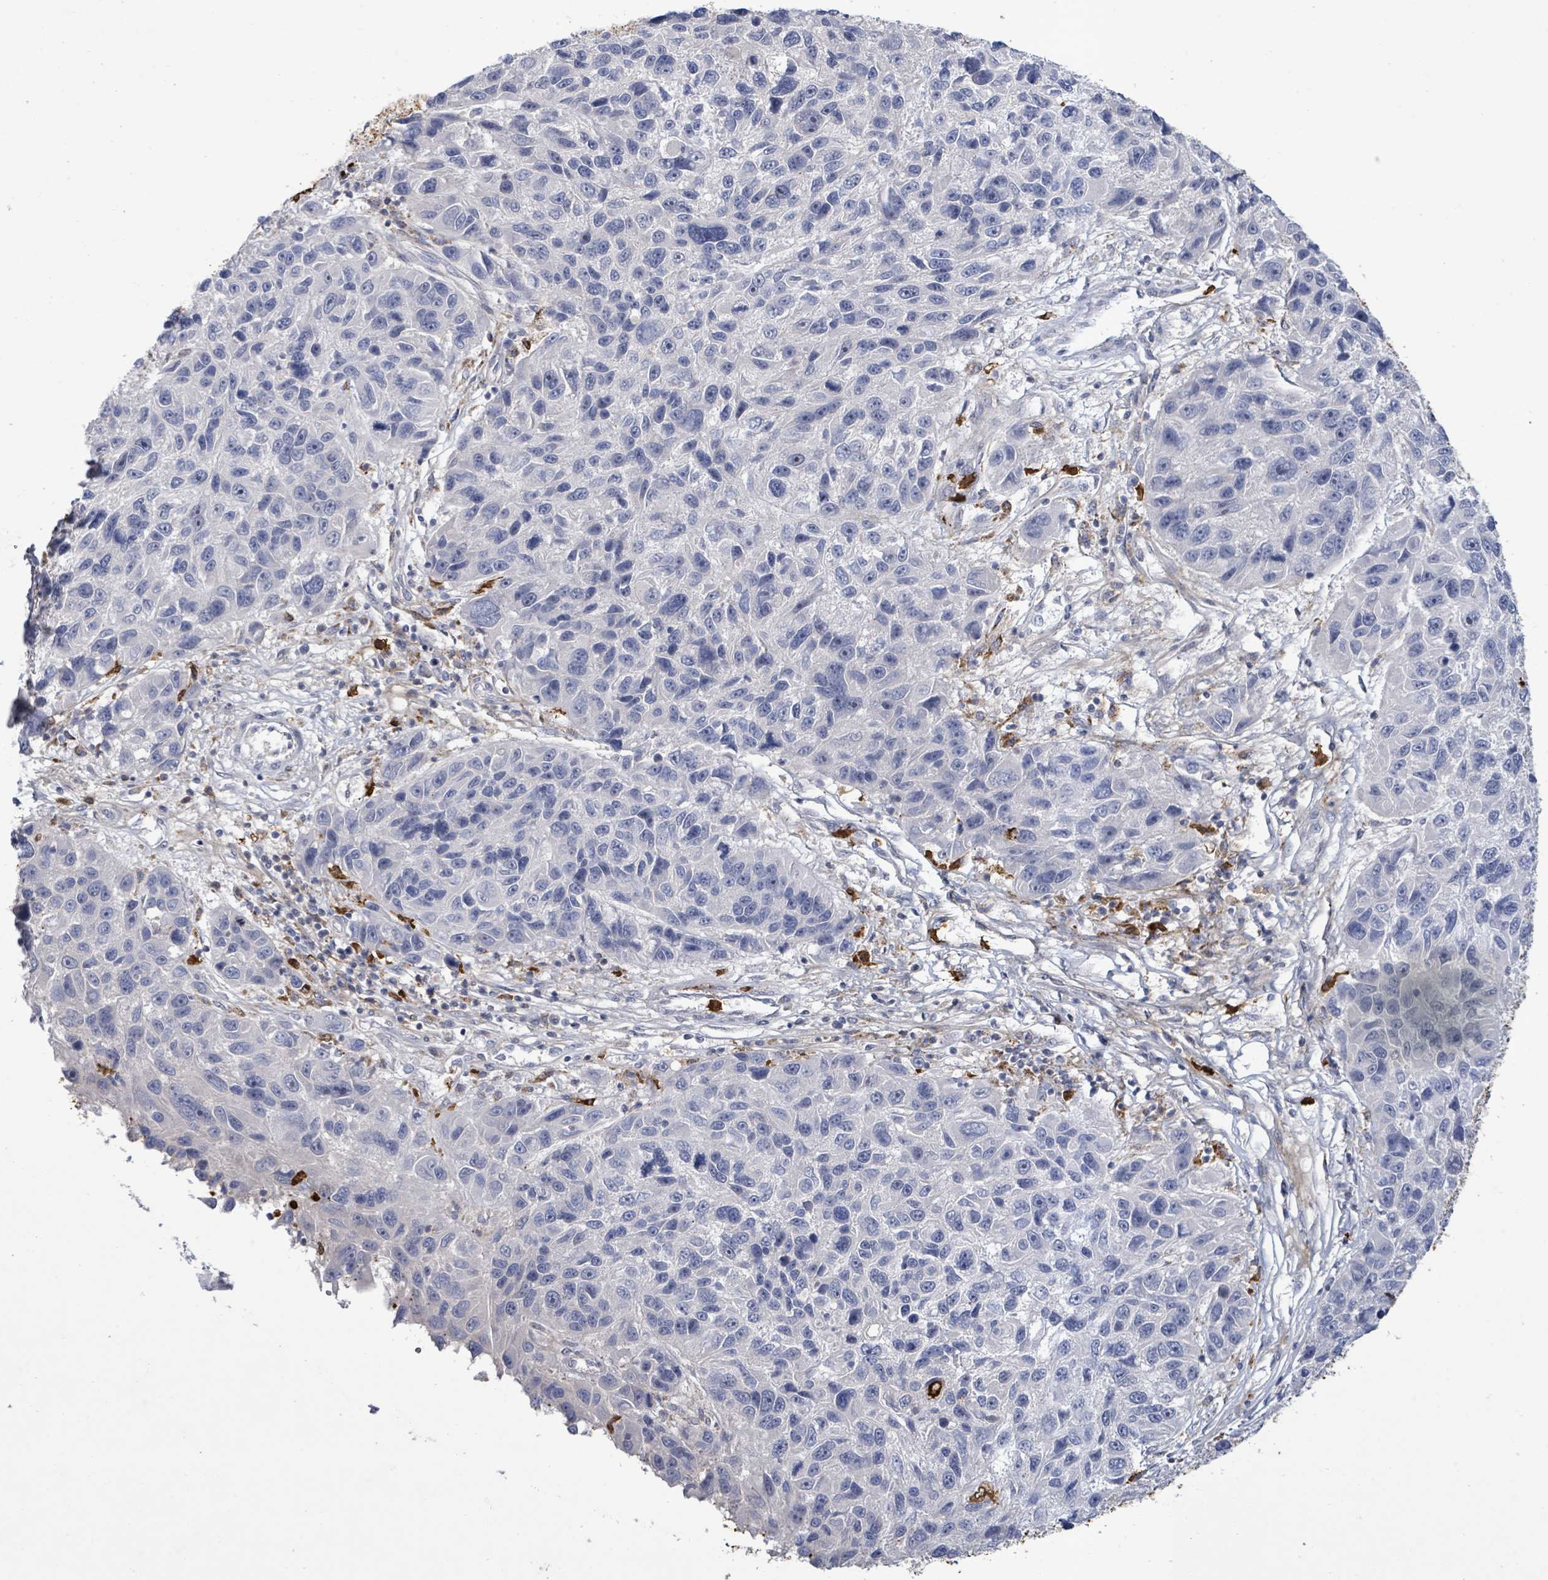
{"staining": {"intensity": "negative", "quantity": "none", "location": "none"}, "tissue": "melanoma", "cell_type": "Tumor cells", "image_type": "cancer", "snomed": [{"axis": "morphology", "description": "Malignant melanoma, NOS"}, {"axis": "topography", "description": "Skin"}], "caption": "Malignant melanoma was stained to show a protein in brown. There is no significant expression in tumor cells.", "gene": "FAM210A", "patient": {"sex": "male", "age": 53}}